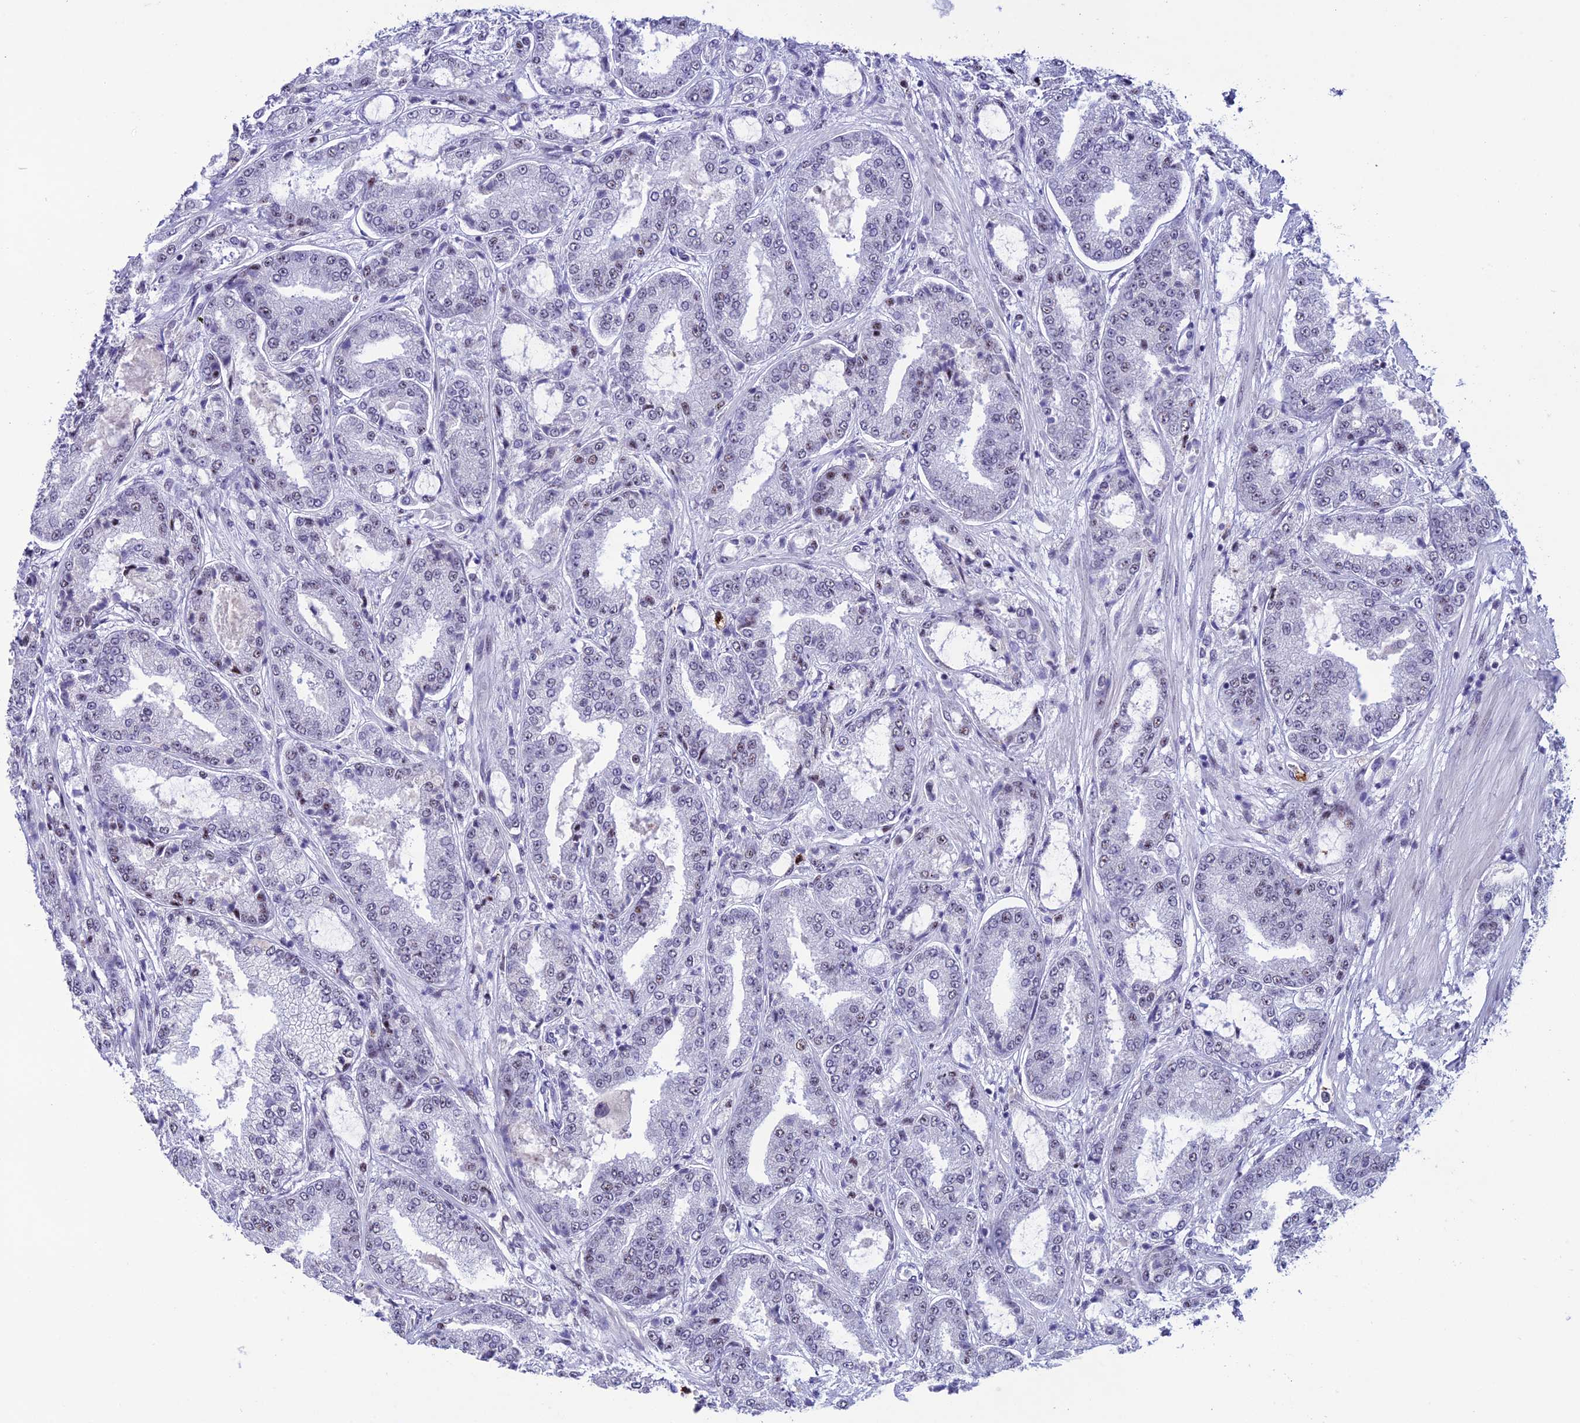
{"staining": {"intensity": "negative", "quantity": "none", "location": "none"}, "tissue": "prostate cancer", "cell_type": "Tumor cells", "image_type": "cancer", "snomed": [{"axis": "morphology", "description": "Adenocarcinoma, High grade"}, {"axis": "topography", "description": "Prostate"}], "caption": "A photomicrograph of prostate cancer stained for a protein displays no brown staining in tumor cells.", "gene": "MFSD2B", "patient": {"sex": "male", "age": 71}}